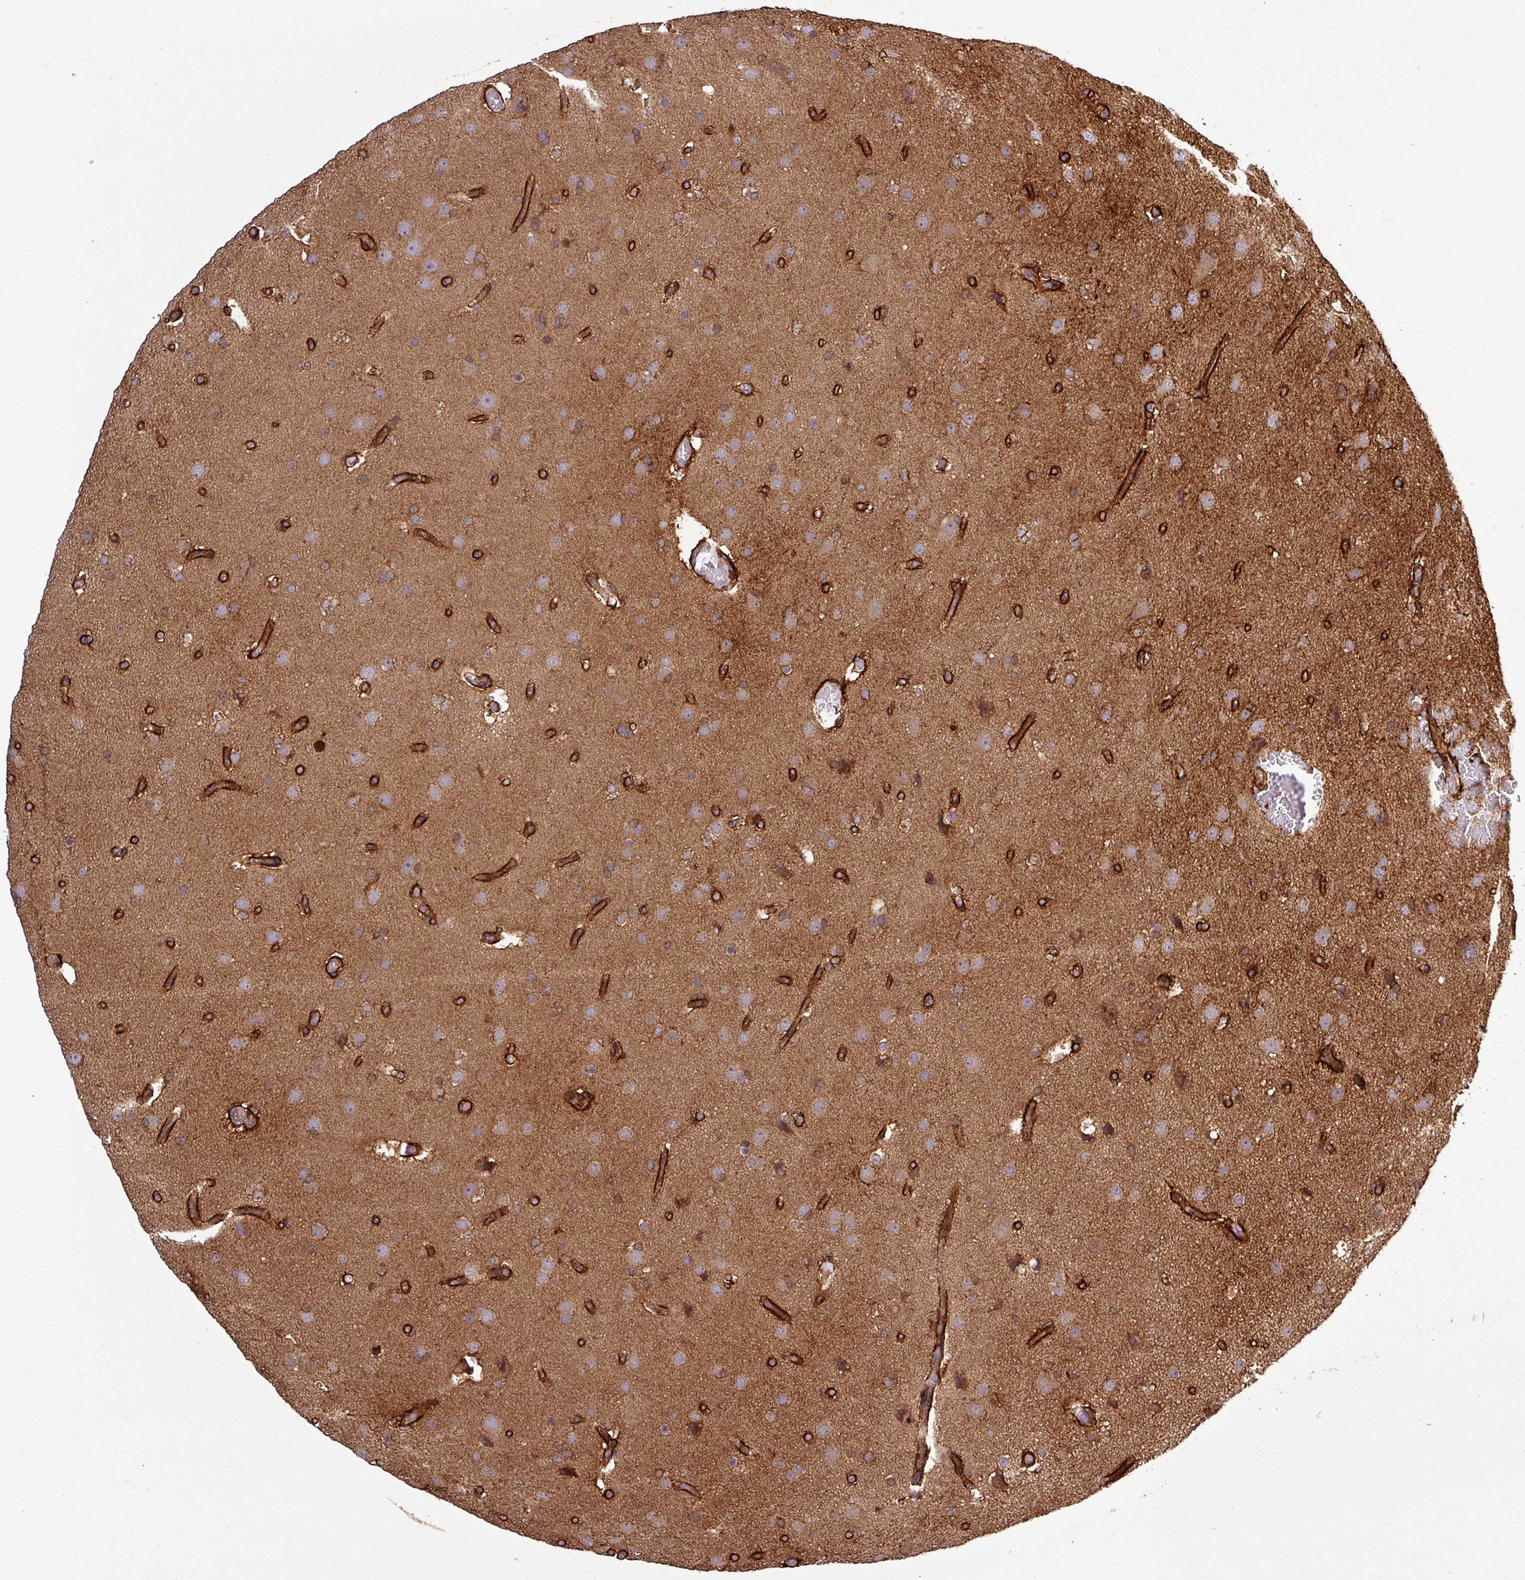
{"staining": {"intensity": "negative", "quantity": "none", "location": "none"}, "tissue": "glioma", "cell_type": "Tumor cells", "image_type": "cancer", "snomed": [{"axis": "morphology", "description": "Glioma, malignant, High grade"}, {"axis": "topography", "description": "Cerebral cortex"}], "caption": "High magnification brightfield microscopy of glioma stained with DAB (3,3'-diaminobenzidine) (brown) and counterstained with hematoxylin (blue): tumor cells show no significant staining. (DAB (3,3'-diaminobenzidine) immunohistochemistry (IHC) with hematoxylin counter stain).", "gene": "SIRPB2", "patient": {"sex": "female", "age": 36}}